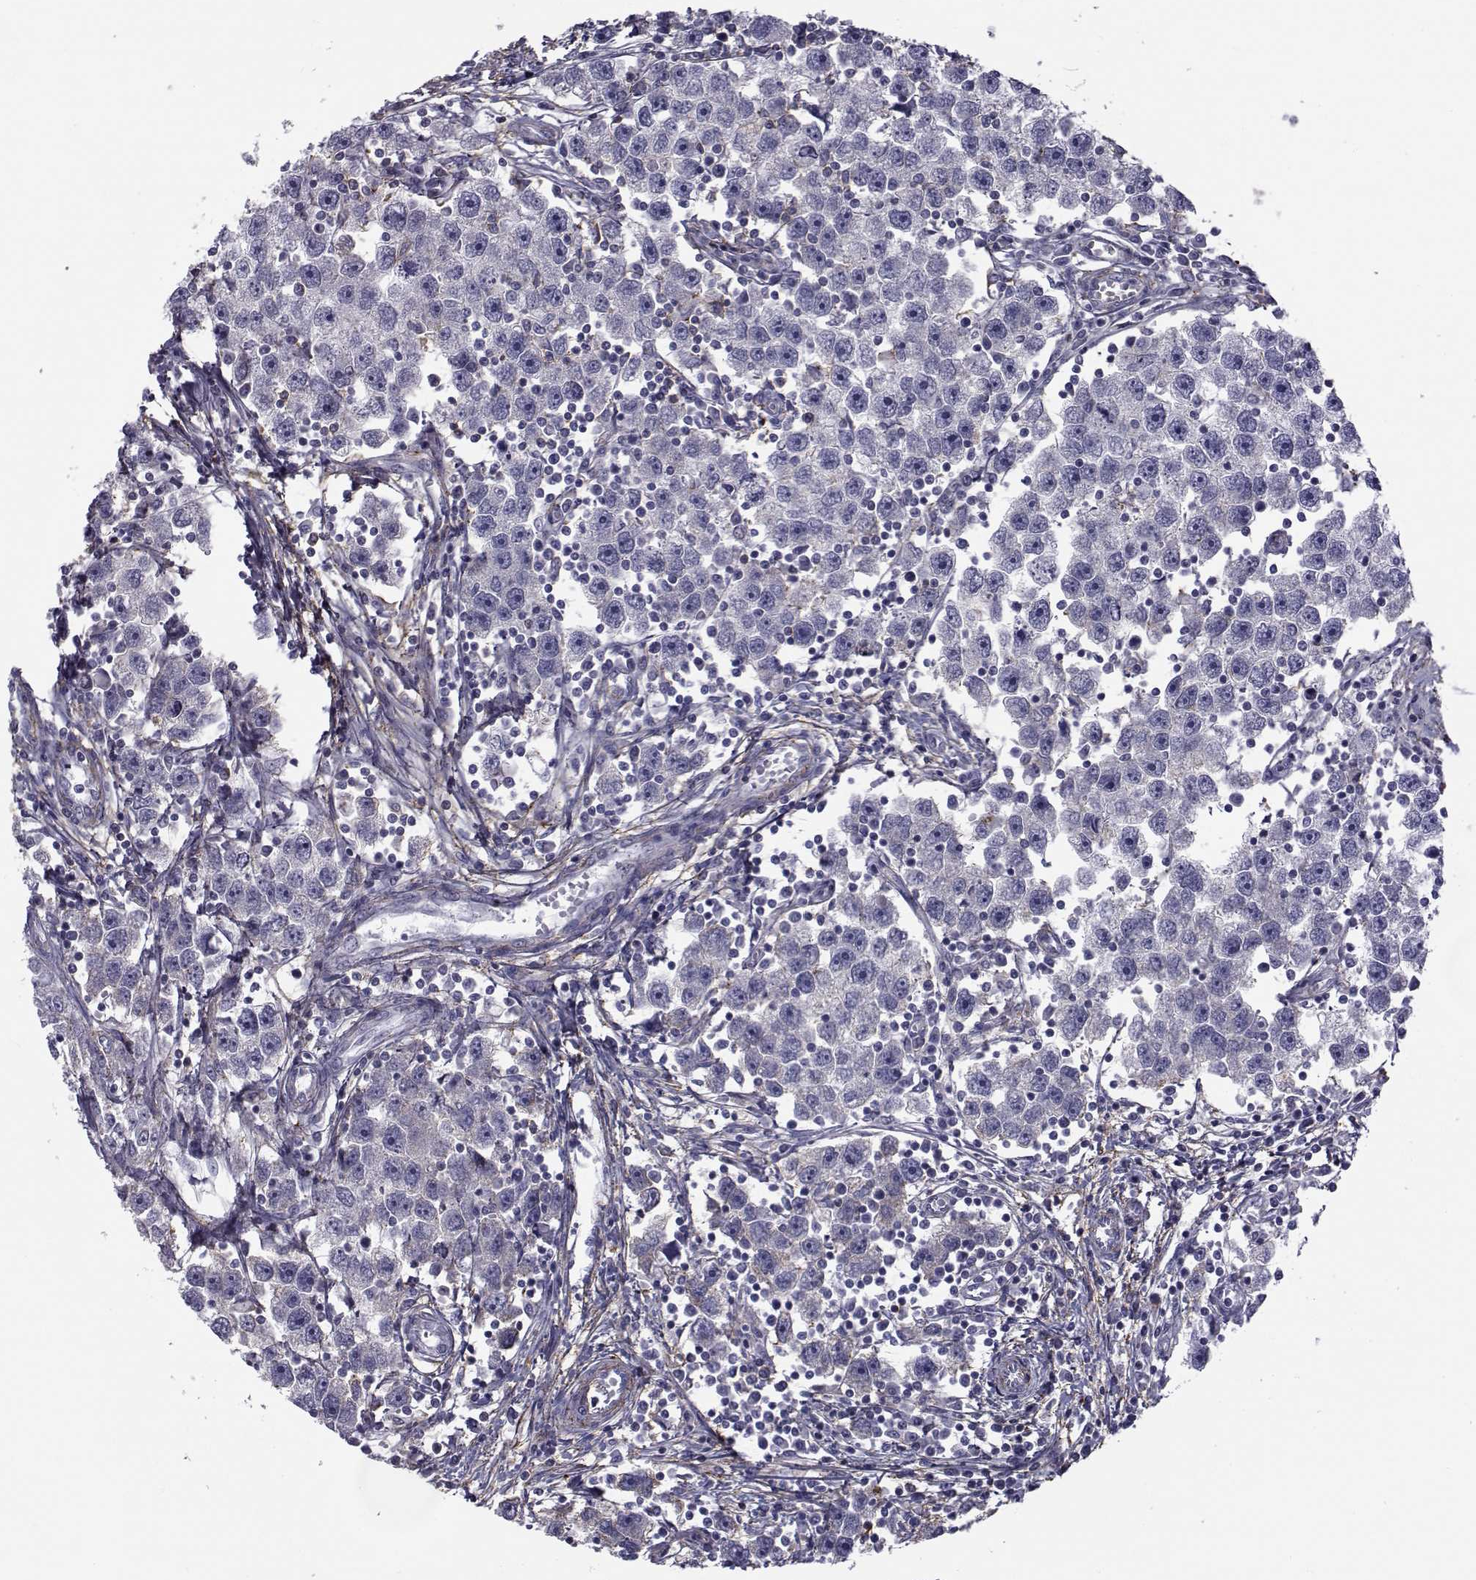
{"staining": {"intensity": "negative", "quantity": "none", "location": "none"}, "tissue": "testis cancer", "cell_type": "Tumor cells", "image_type": "cancer", "snomed": [{"axis": "morphology", "description": "Seminoma, NOS"}, {"axis": "topography", "description": "Testis"}], "caption": "Photomicrograph shows no protein staining in tumor cells of testis seminoma tissue.", "gene": "LRRC27", "patient": {"sex": "male", "age": 30}}